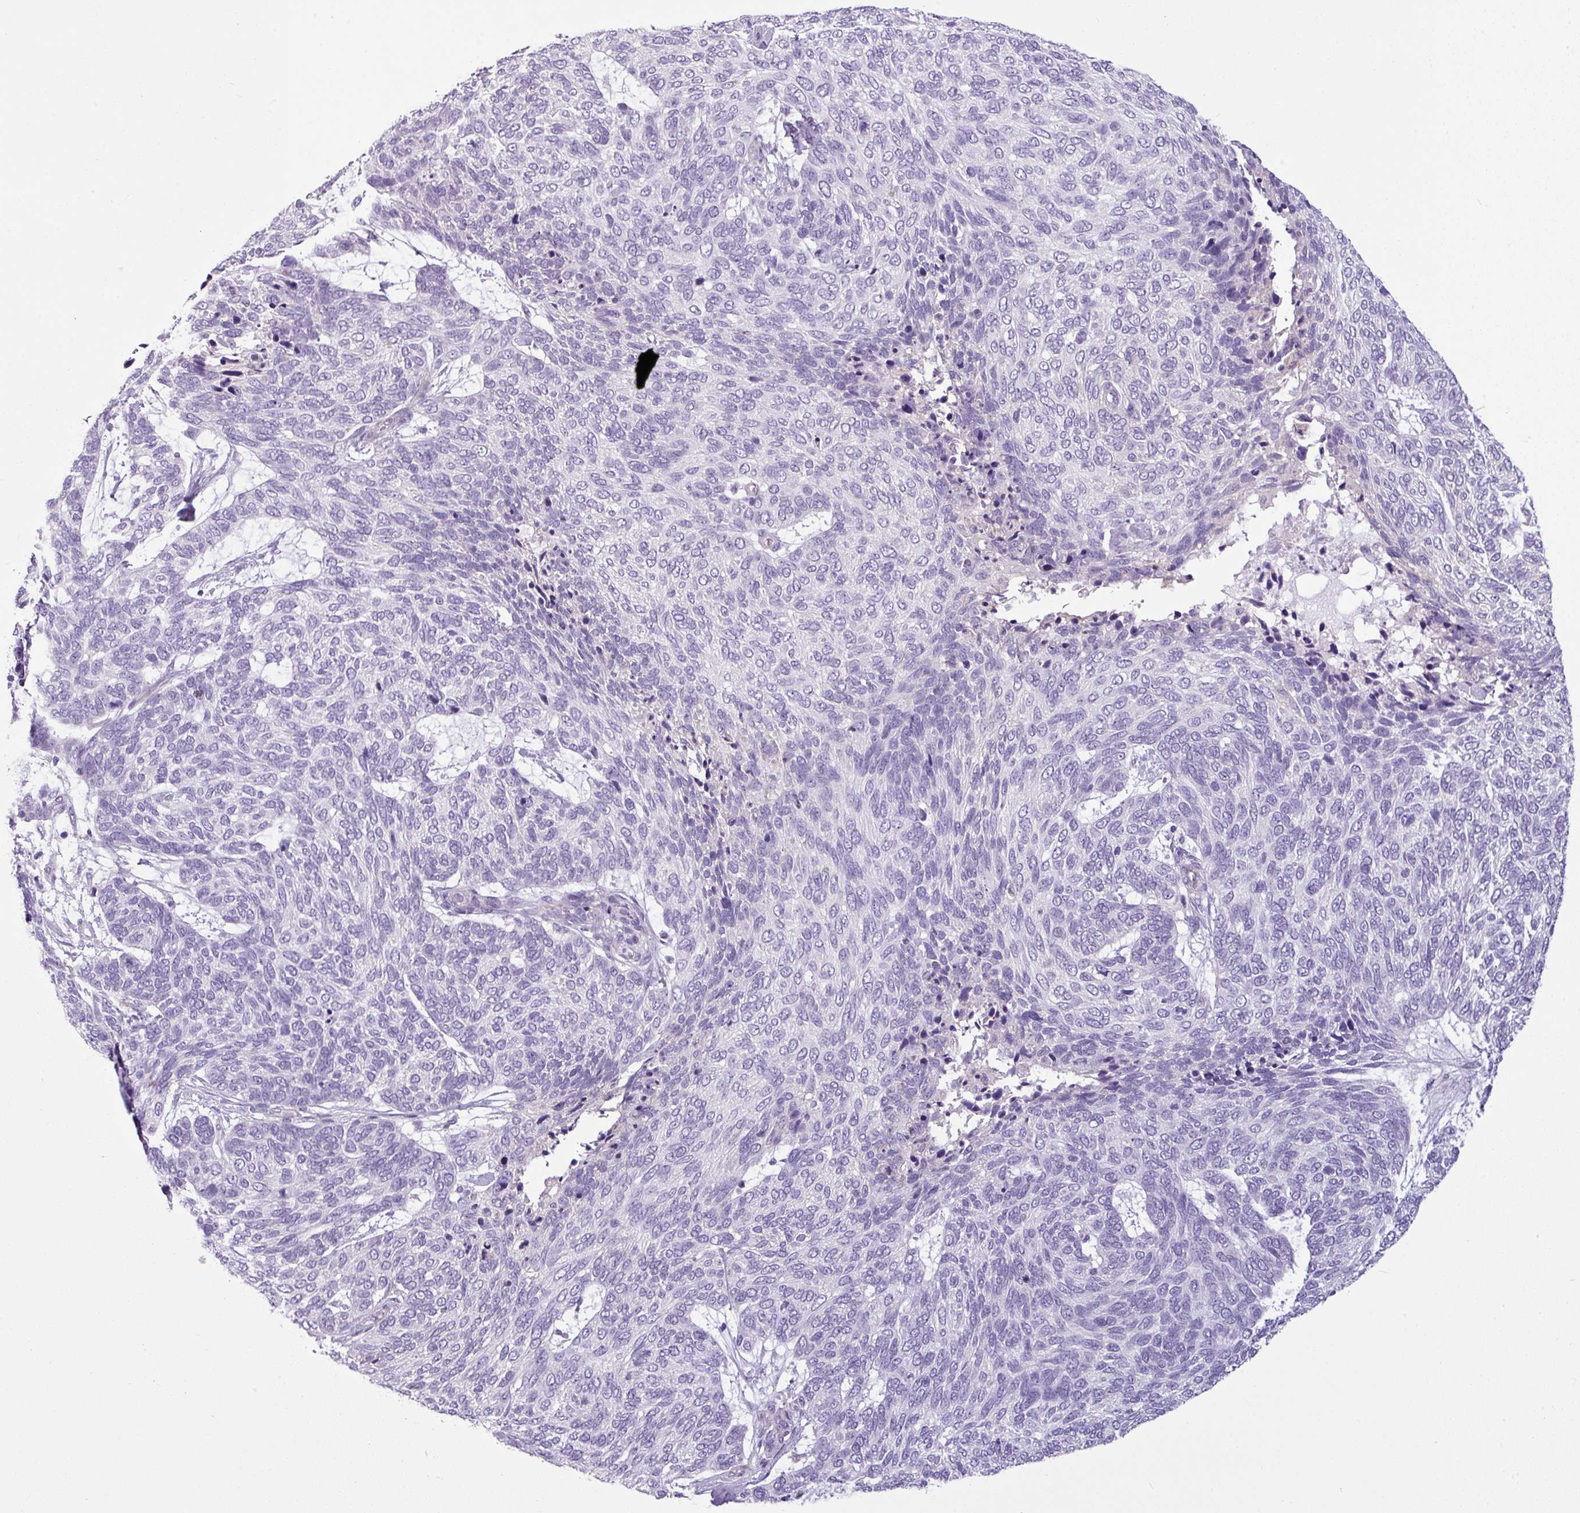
{"staining": {"intensity": "negative", "quantity": "none", "location": "none"}, "tissue": "skin cancer", "cell_type": "Tumor cells", "image_type": "cancer", "snomed": [{"axis": "morphology", "description": "Basal cell carcinoma"}, {"axis": "topography", "description": "Skin"}], "caption": "High magnification brightfield microscopy of basal cell carcinoma (skin) stained with DAB (brown) and counterstained with hematoxylin (blue): tumor cells show no significant expression.", "gene": "TMEM178B", "patient": {"sex": "female", "age": 65}}